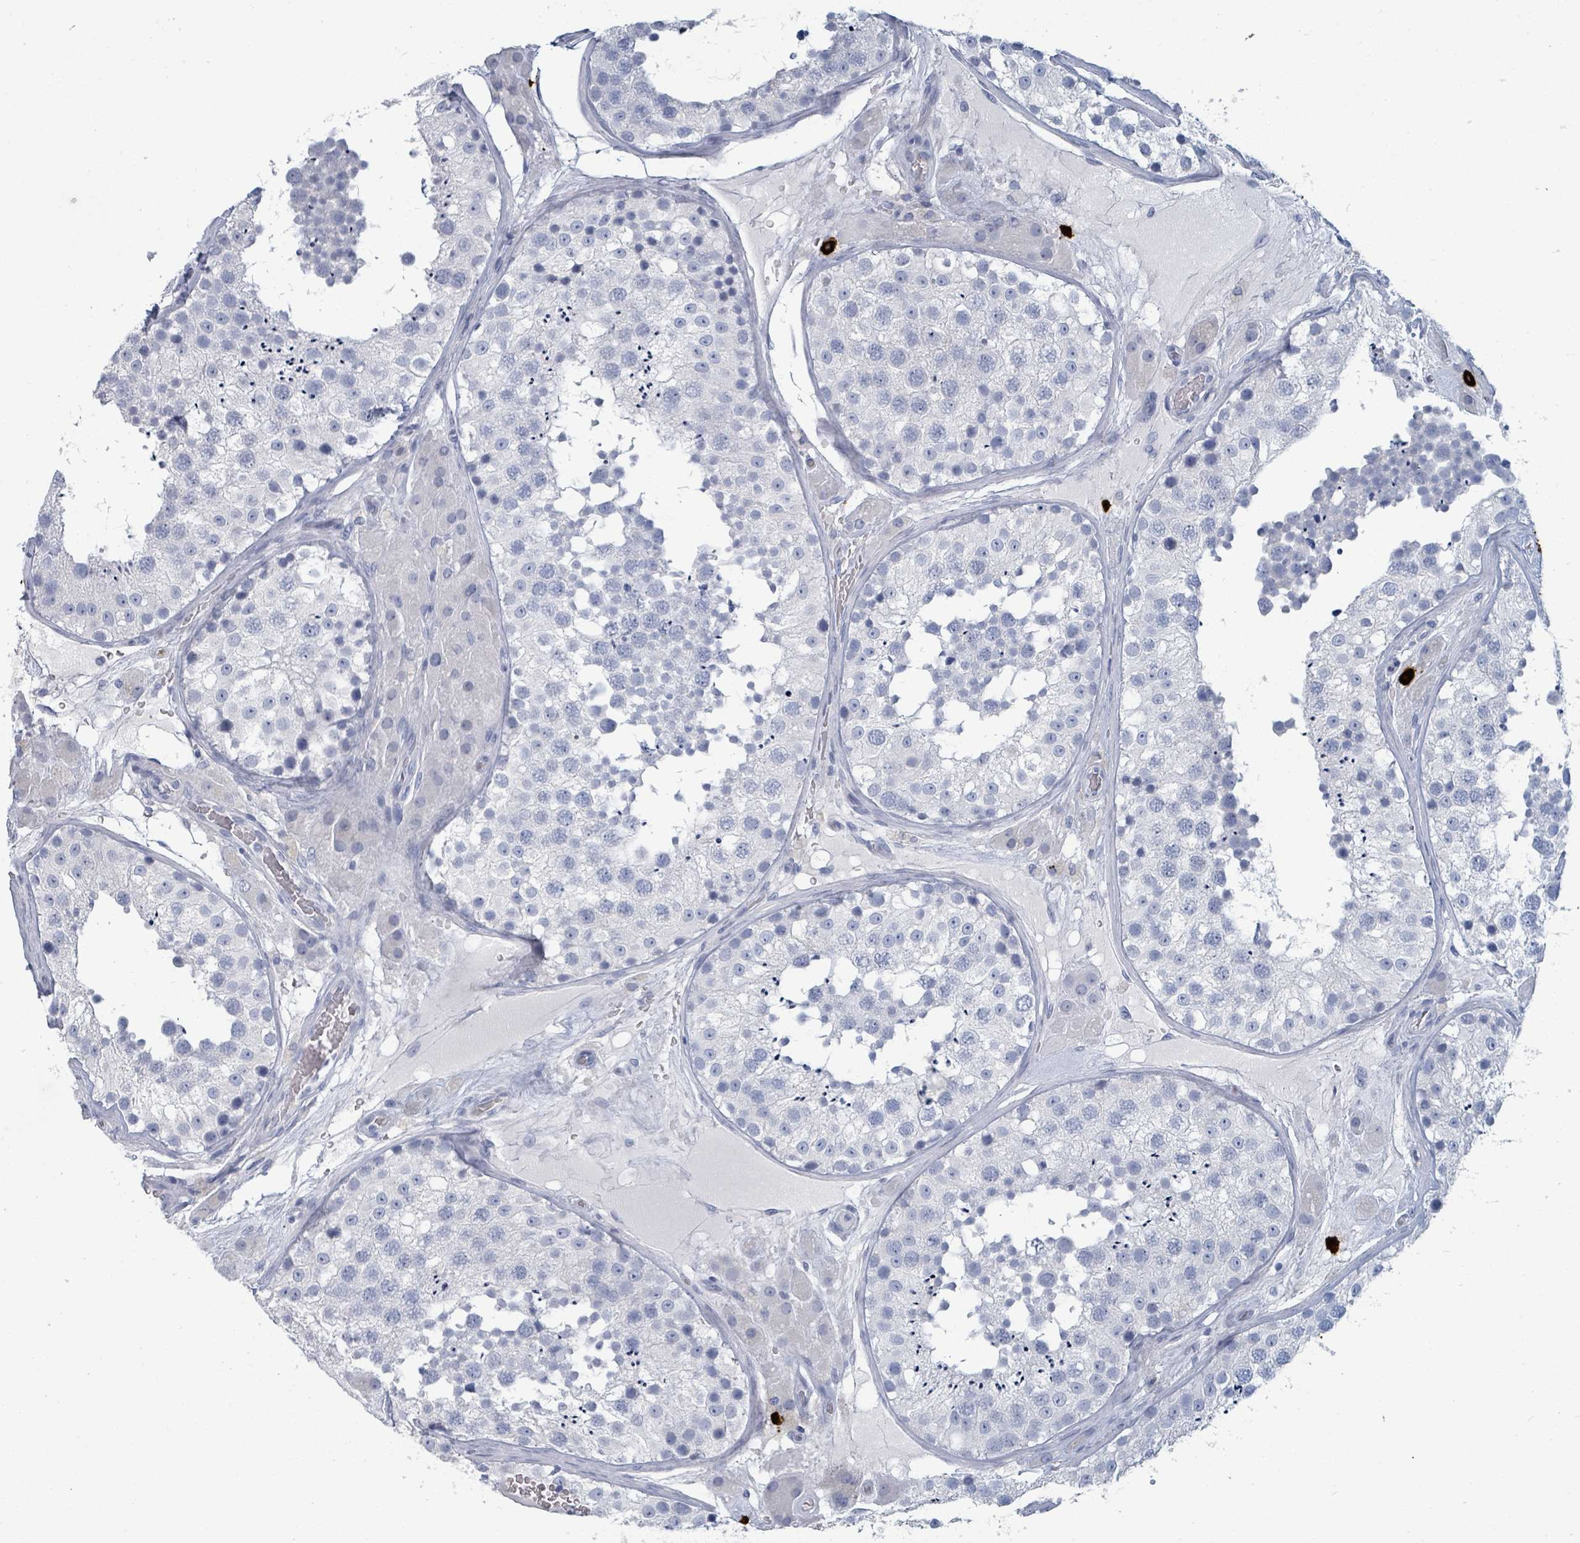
{"staining": {"intensity": "negative", "quantity": "none", "location": "none"}, "tissue": "testis", "cell_type": "Cells in seminiferous ducts", "image_type": "normal", "snomed": [{"axis": "morphology", "description": "Normal tissue, NOS"}, {"axis": "topography", "description": "Testis"}], "caption": "There is no significant expression in cells in seminiferous ducts of testis. (DAB IHC visualized using brightfield microscopy, high magnification).", "gene": "VPS13D", "patient": {"sex": "male", "age": 26}}